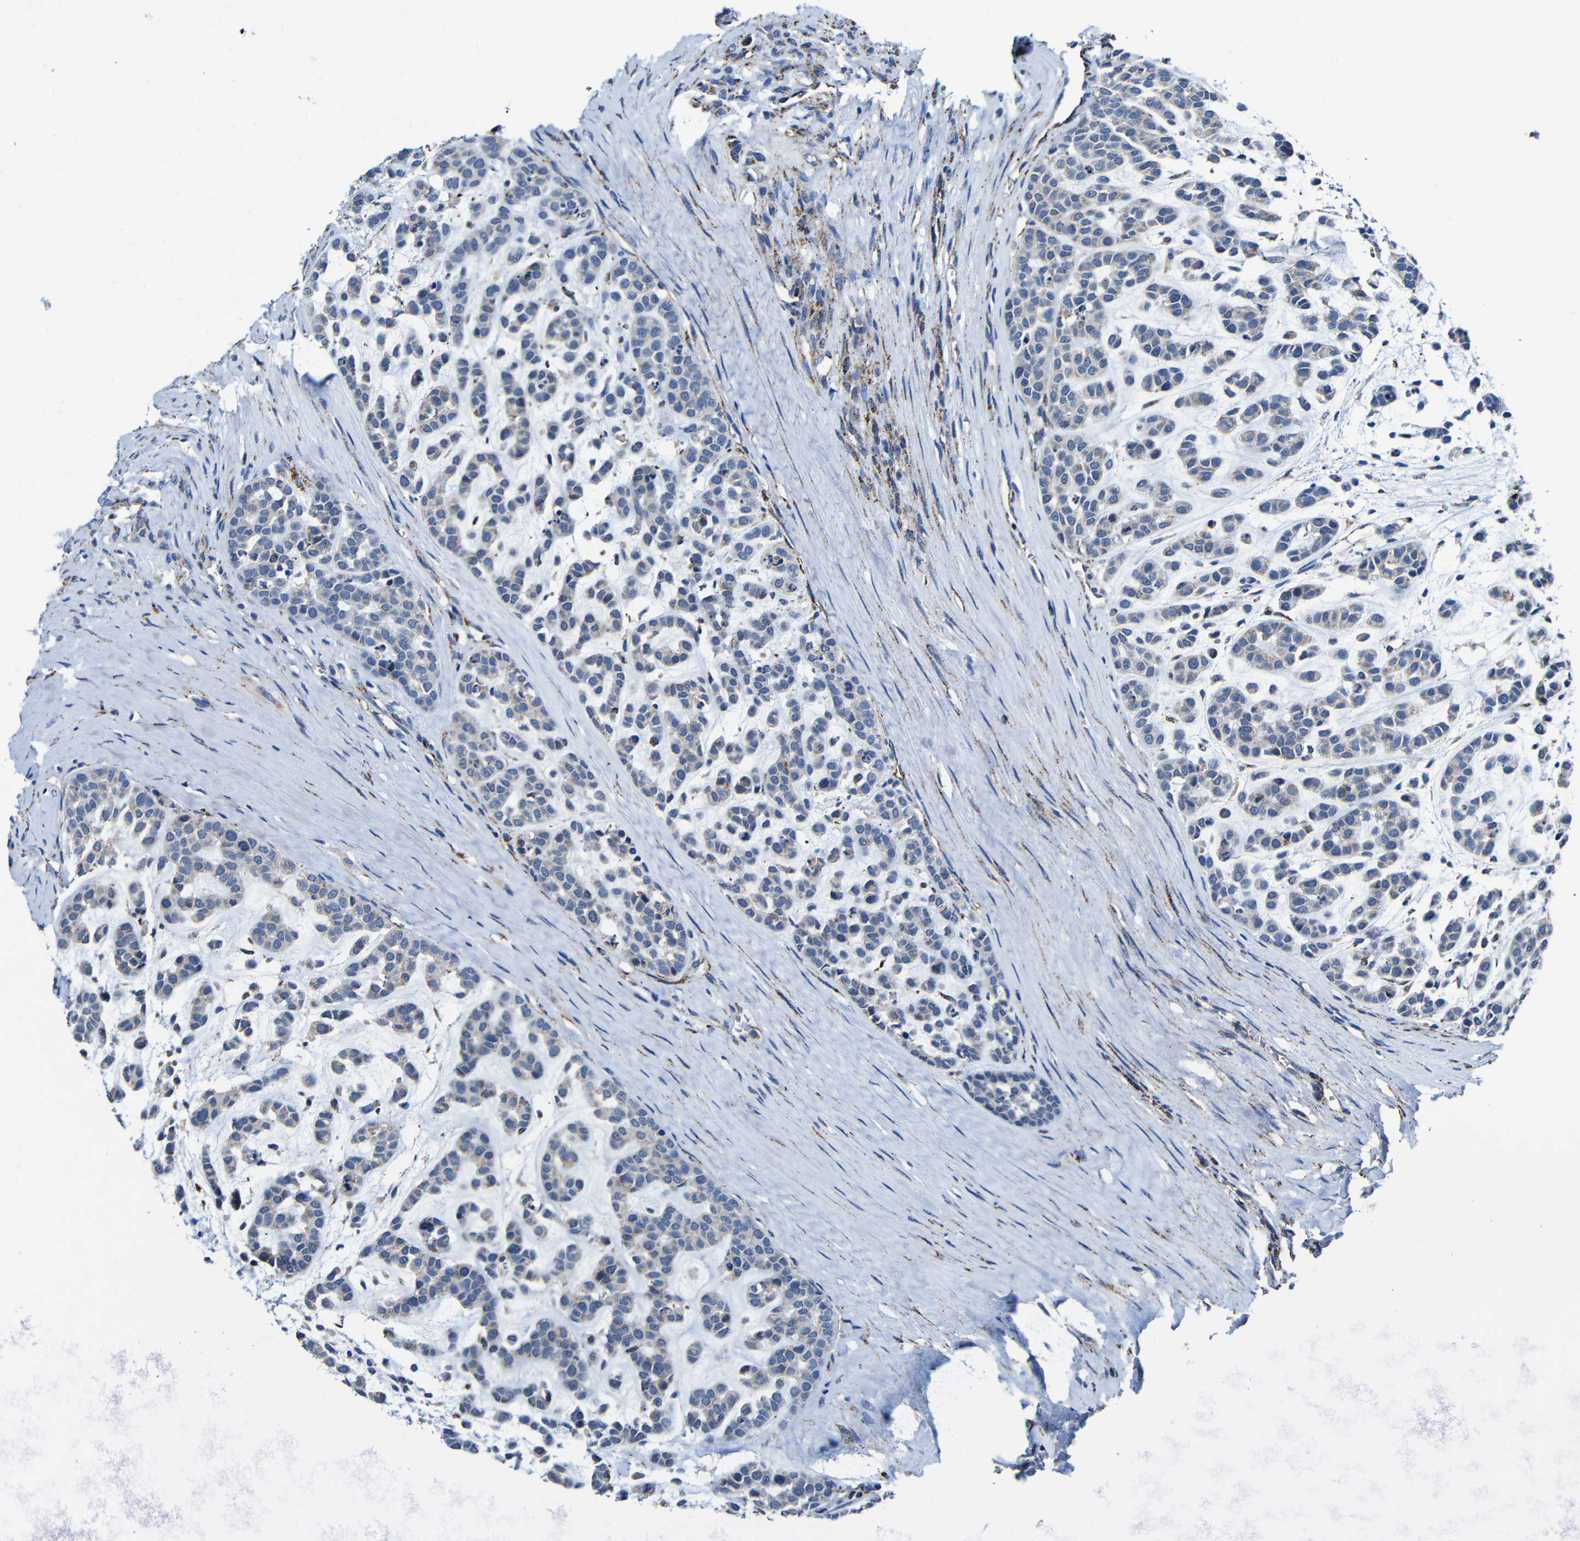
{"staining": {"intensity": "negative", "quantity": "none", "location": "none"}, "tissue": "head and neck cancer", "cell_type": "Tumor cells", "image_type": "cancer", "snomed": [{"axis": "morphology", "description": "Adenocarcinoma, NOS"}, {"axis": "morphology", "description": "Adenoma, NOS"}, {"axis": "topography", "description": "Head-Neck"}], "caption": "Tumor cells are negative for brown protein staining in adenoma (head and neck).", "gene": "CA5B", "patient": {"sex": "female", "age": 55}}